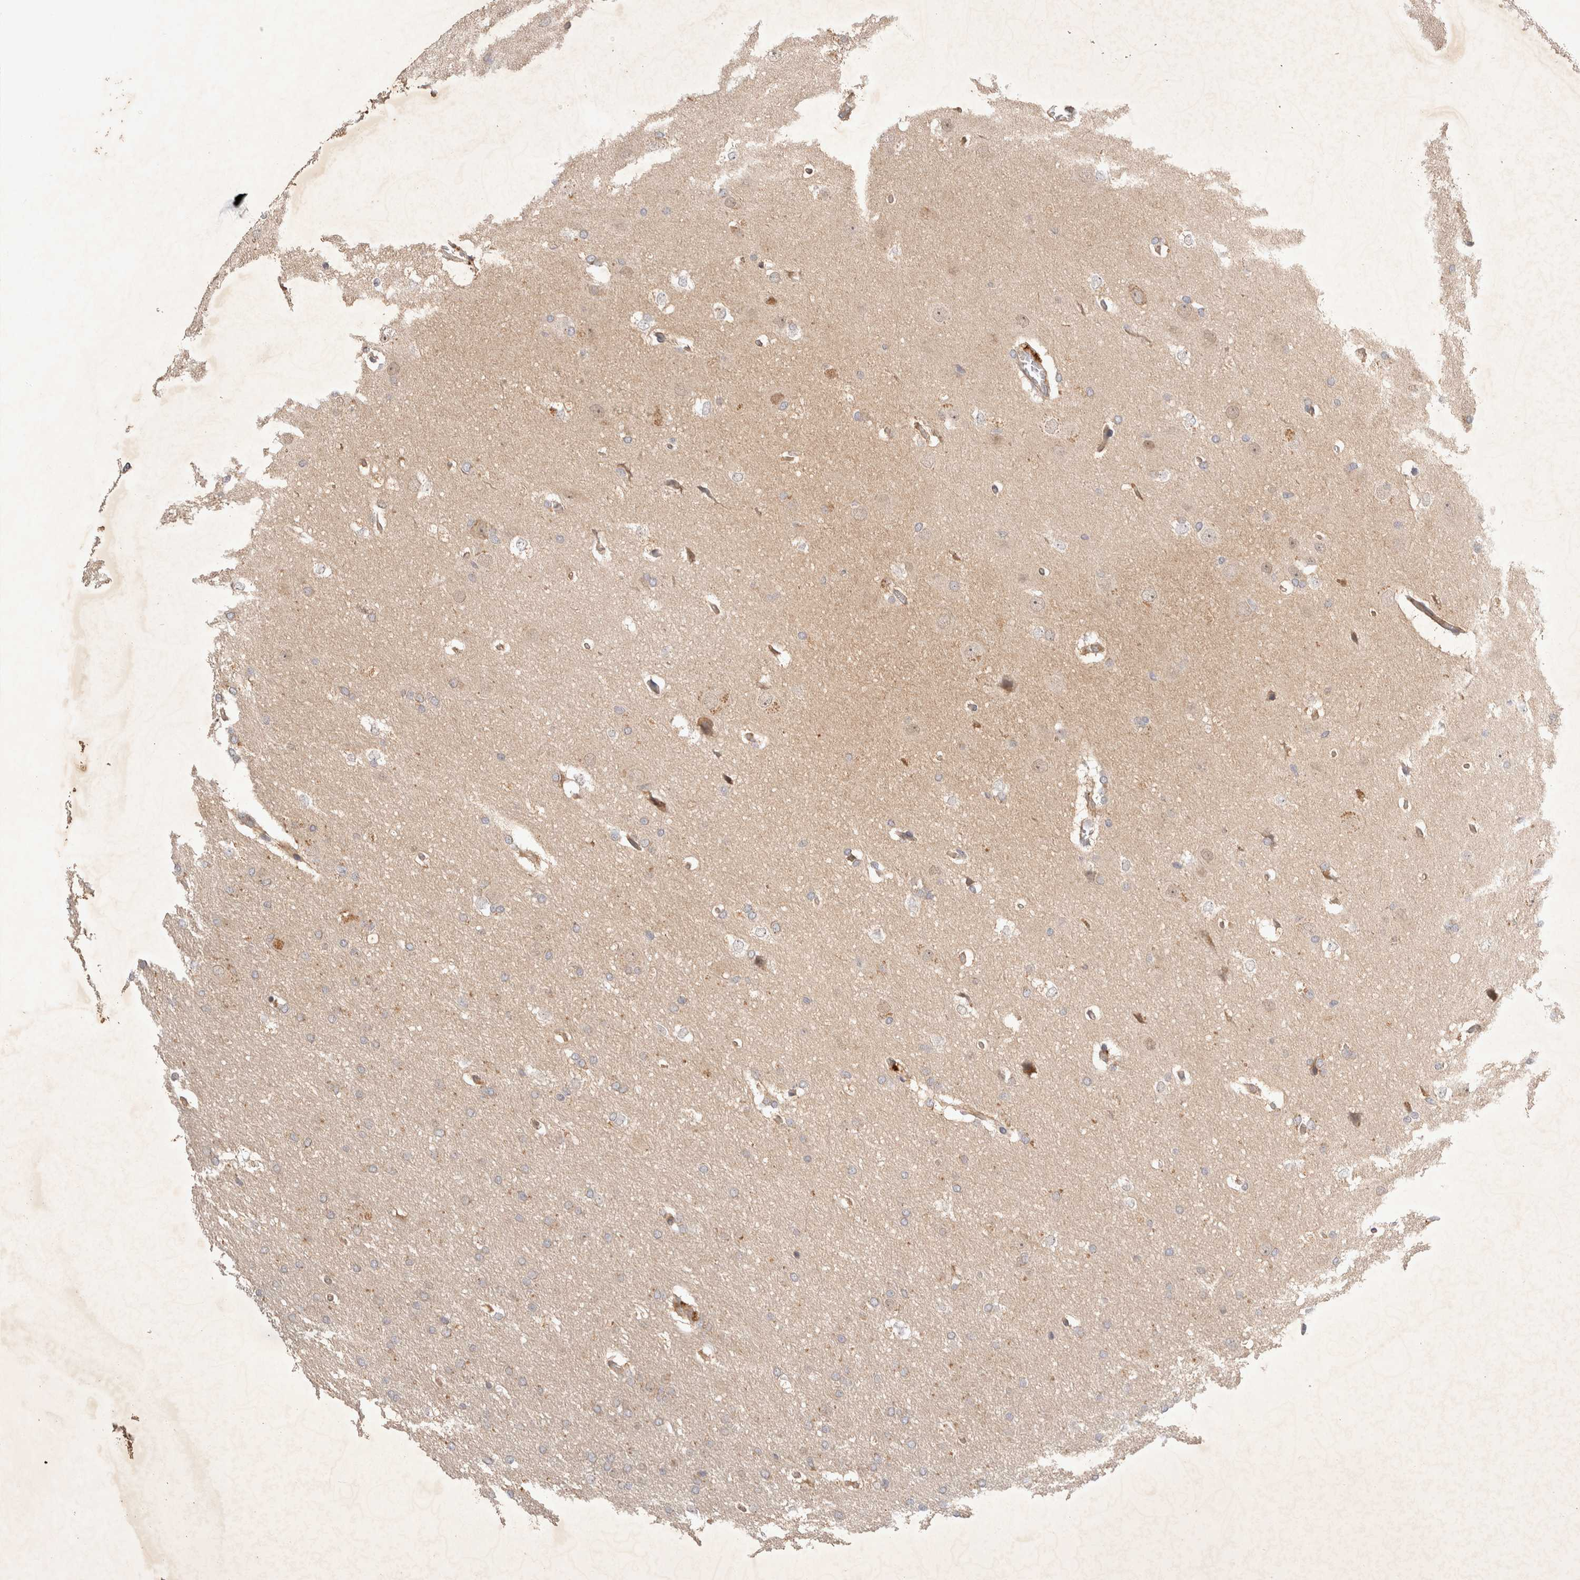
{"staining": {"intensity": "weak", "quantity": "<25%", "location": "cytoplasmic/membranous"}, "tissue": "glioma", "cell_type": "Tumor cells", "image_type": "cancer", "snomed": [{"axis": "morphology", "description": "Glioma, malignant, Low grade"}, {"axis": "topography", "description": "Brain"}], "caption": "Tumor cells are negative for brown protein staining in malignant glioma (low-grade). (Brightfield microscopy of DAB (3,3'-diaminobenzidine) IHC at high magnification).", "gene": "YES1", "patient": {"sex": "female", "age": 37}}